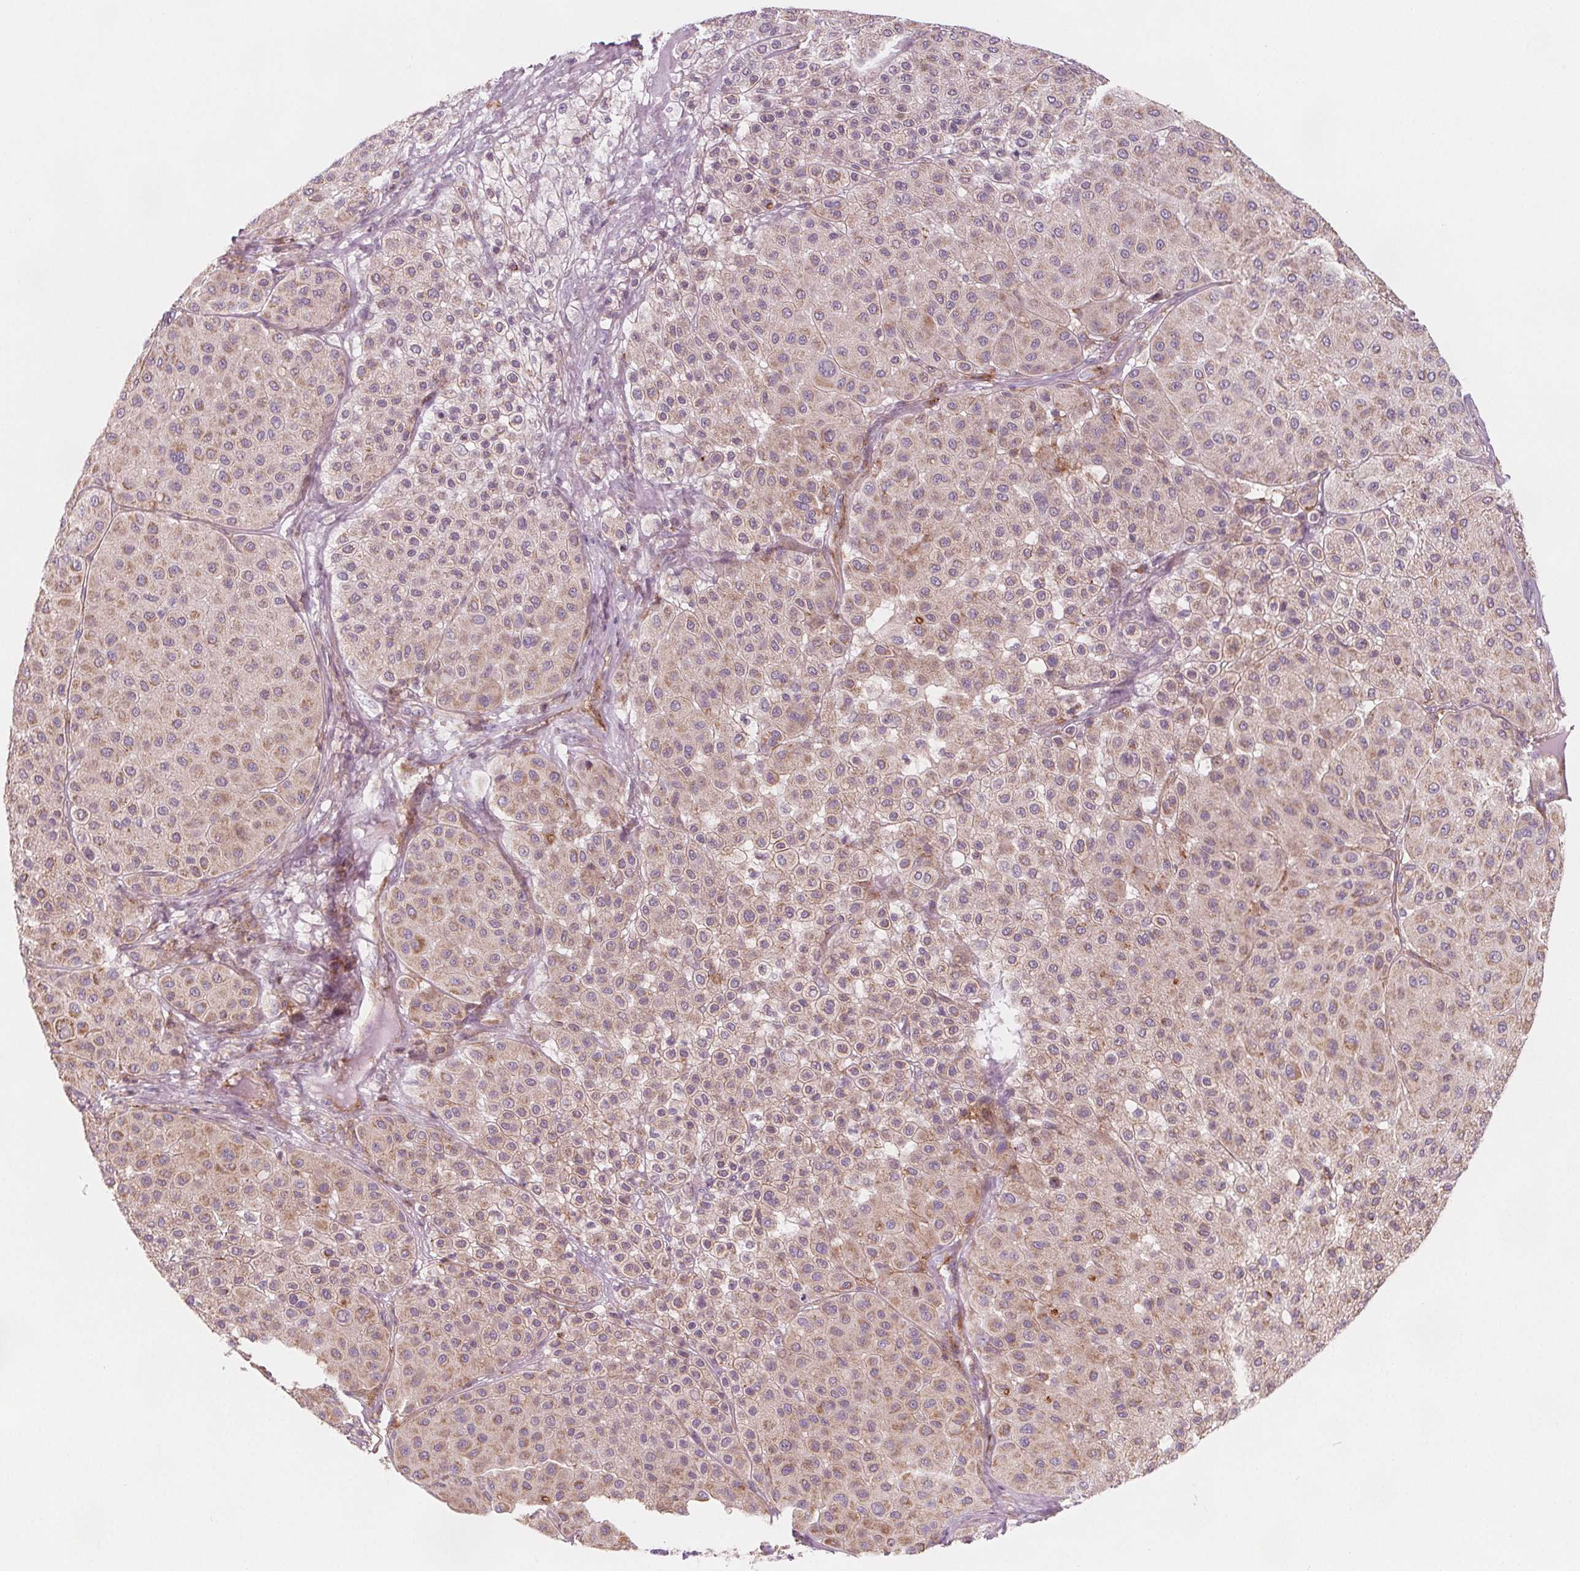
{"staining": {"intensity": "weak", "quantity": ">75%", "location": "cytoplasmic/membranous"}, "tissue": "melanoma", "cell_type": "Tumor cells", "image_type": "cancer", "snomed": [{"axis": "morphology", "description": "Malignant melanoma, Metastatic site"}, {"axis": "topography", "description": "Smooth muscle"}], "caption": "Protein staining of melanoma tissue demonstrates weak cytoplasmic/membranous staining in approximately >75% of tumor cells.", "gene": "ADAM33", "patient": {"sex": "male", "age": 41}}